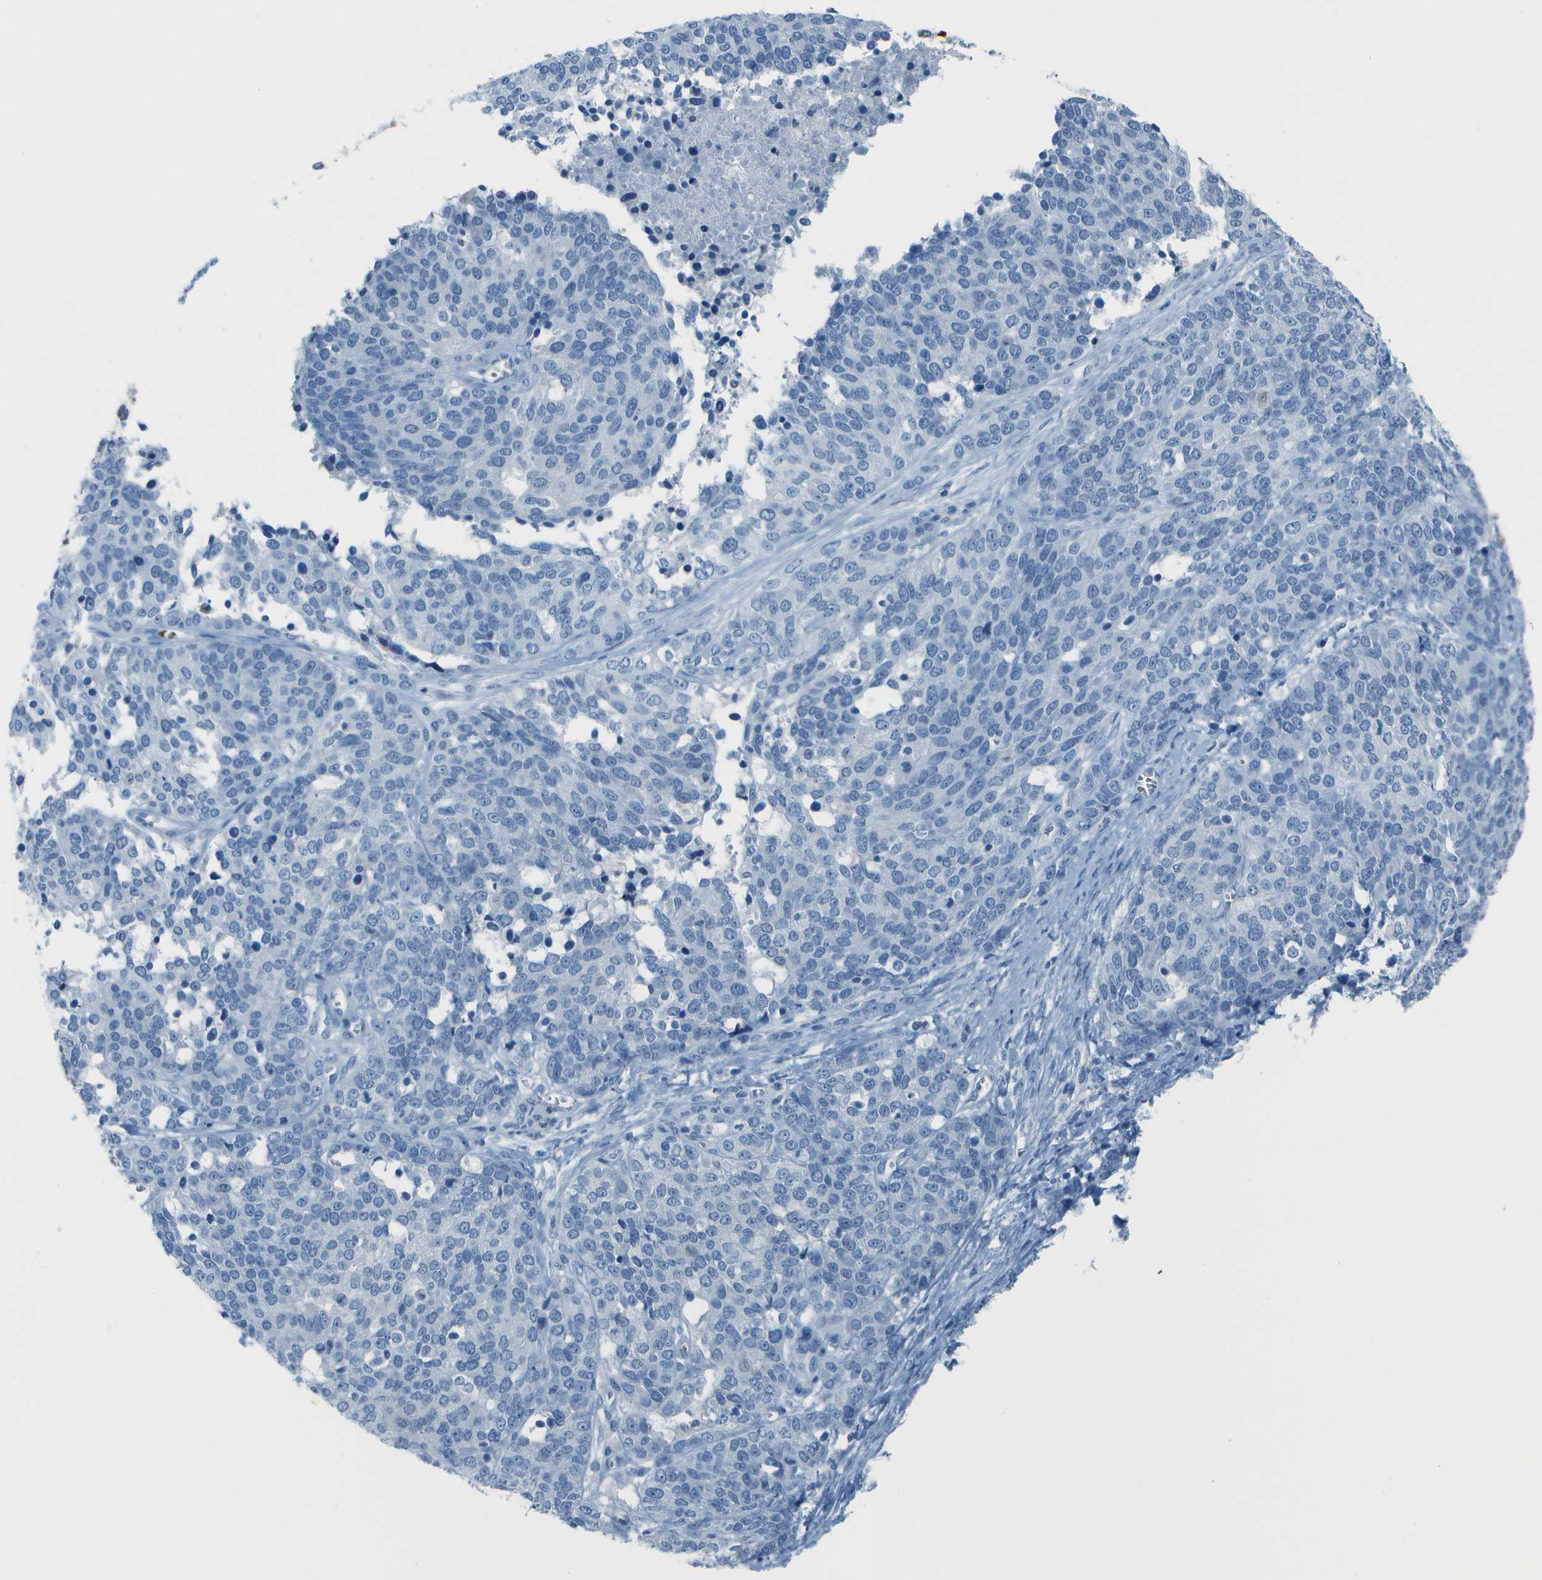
{"staining": {"intensity": "negative", "quantity": "none", "location": "none"}, "tissue": "ovarian cancer", "cell_type": "Tumor cells", "image_type": "cancer", "snomed": [{"axis": "morphology", "description": "Cystadenocarcinoma, serous, NOS"}, {"axis": "topography", "description": "Ovary"}], "caption": "Histopathology image shows no significant protein expression in tumor cells of ovarian cancer (serous cystadenocarcinoma).", "gene": "ASL", "patient": {"sex": "female", "age": 44}}